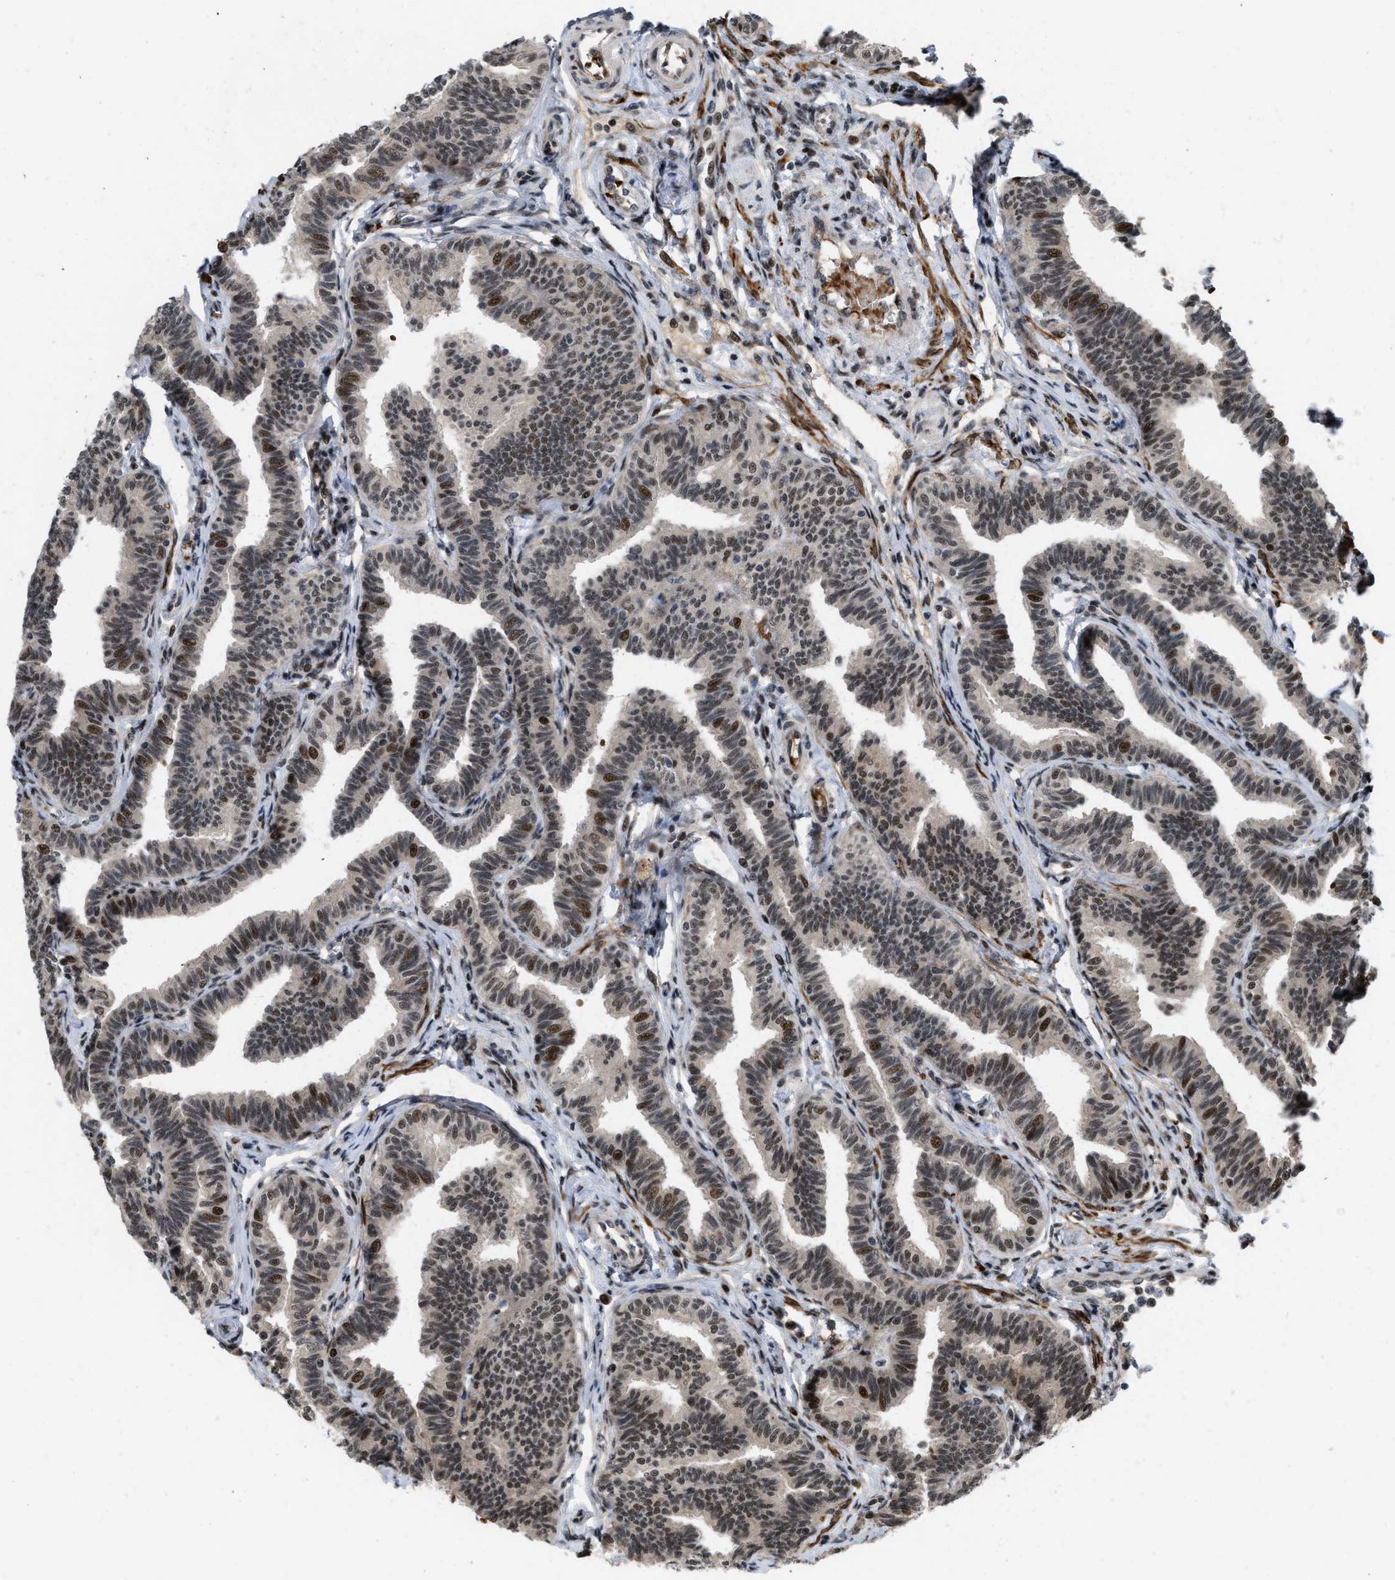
{"staining": {"intensity": "strong", "quantity": ">75%", "location": "nuclear"}, "tissue": "fallopian tube", "cell_type": "Glandular cells", "image_type": "normal", "snomed": [{"axis": "morphology", "description": "Normal tissue, NOS"}, {"axis": "topography", "description": "Fallopian tube"}, {"axis": "topography", "description": "Ovary"}], "caption": "Glandular cells exhibit high levels of strong nuclear positivity in approximately >75% of cells in unremarkable fallopian tube.", "gene": "ANKRD11", "patient": {"sex": "female", "age": 23}}